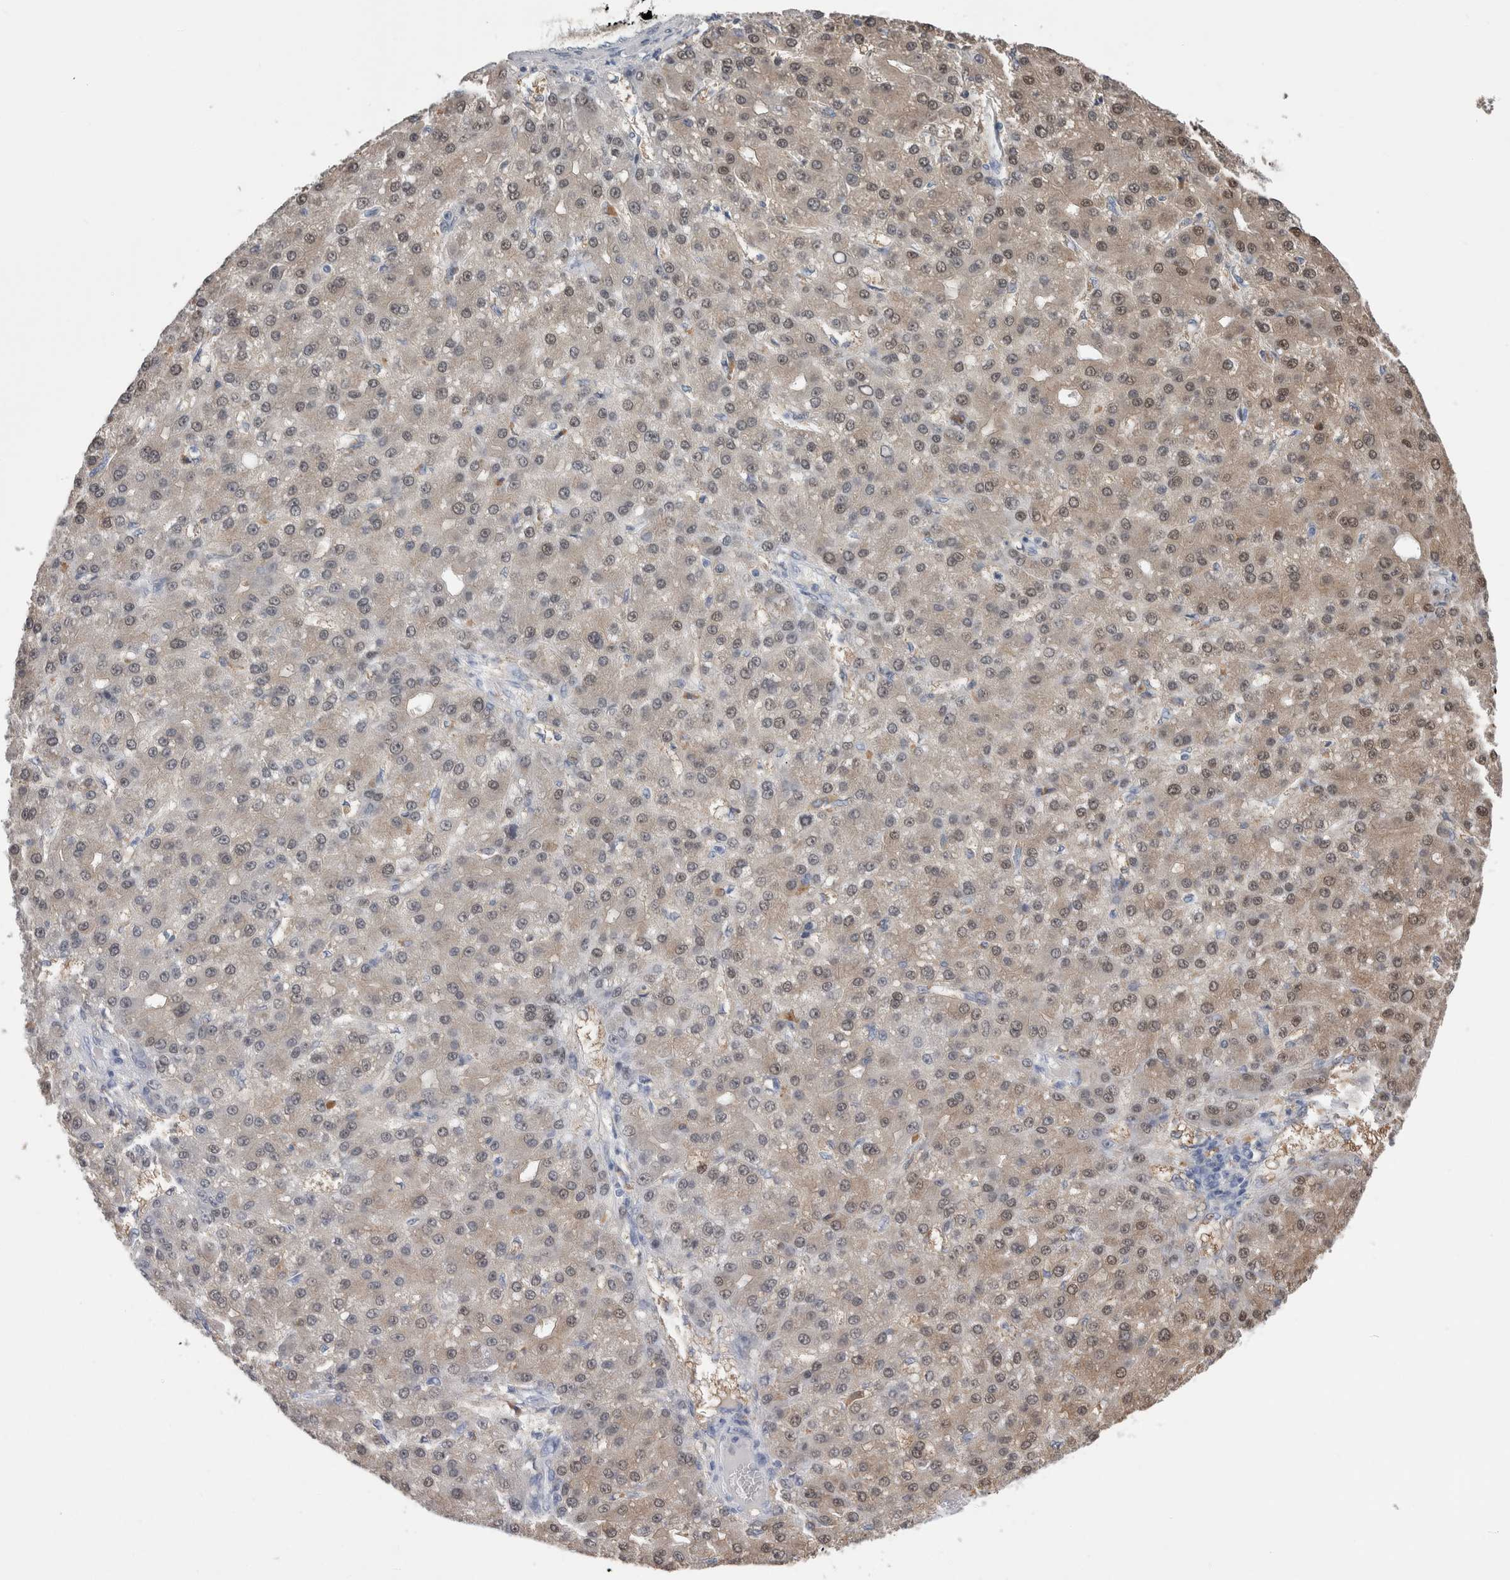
{"staining": {"intensity": "weak", "quantity": "<25%", "location": "nuclear"}, "tissue": "liver cancer", "cell_type": "Tumor cells", "image_type": "cancer", "snomed": [{"axis": "morphology", "description": "Carcinoma, Hepatocellular, NOS"}, {"axis": "topography", "description": "Liver"}], "caption": "Tumor cells show no significant protein positivity in liver cancer.", "gene": "CA8", "patient": {"sex": "male", "age": 67}}